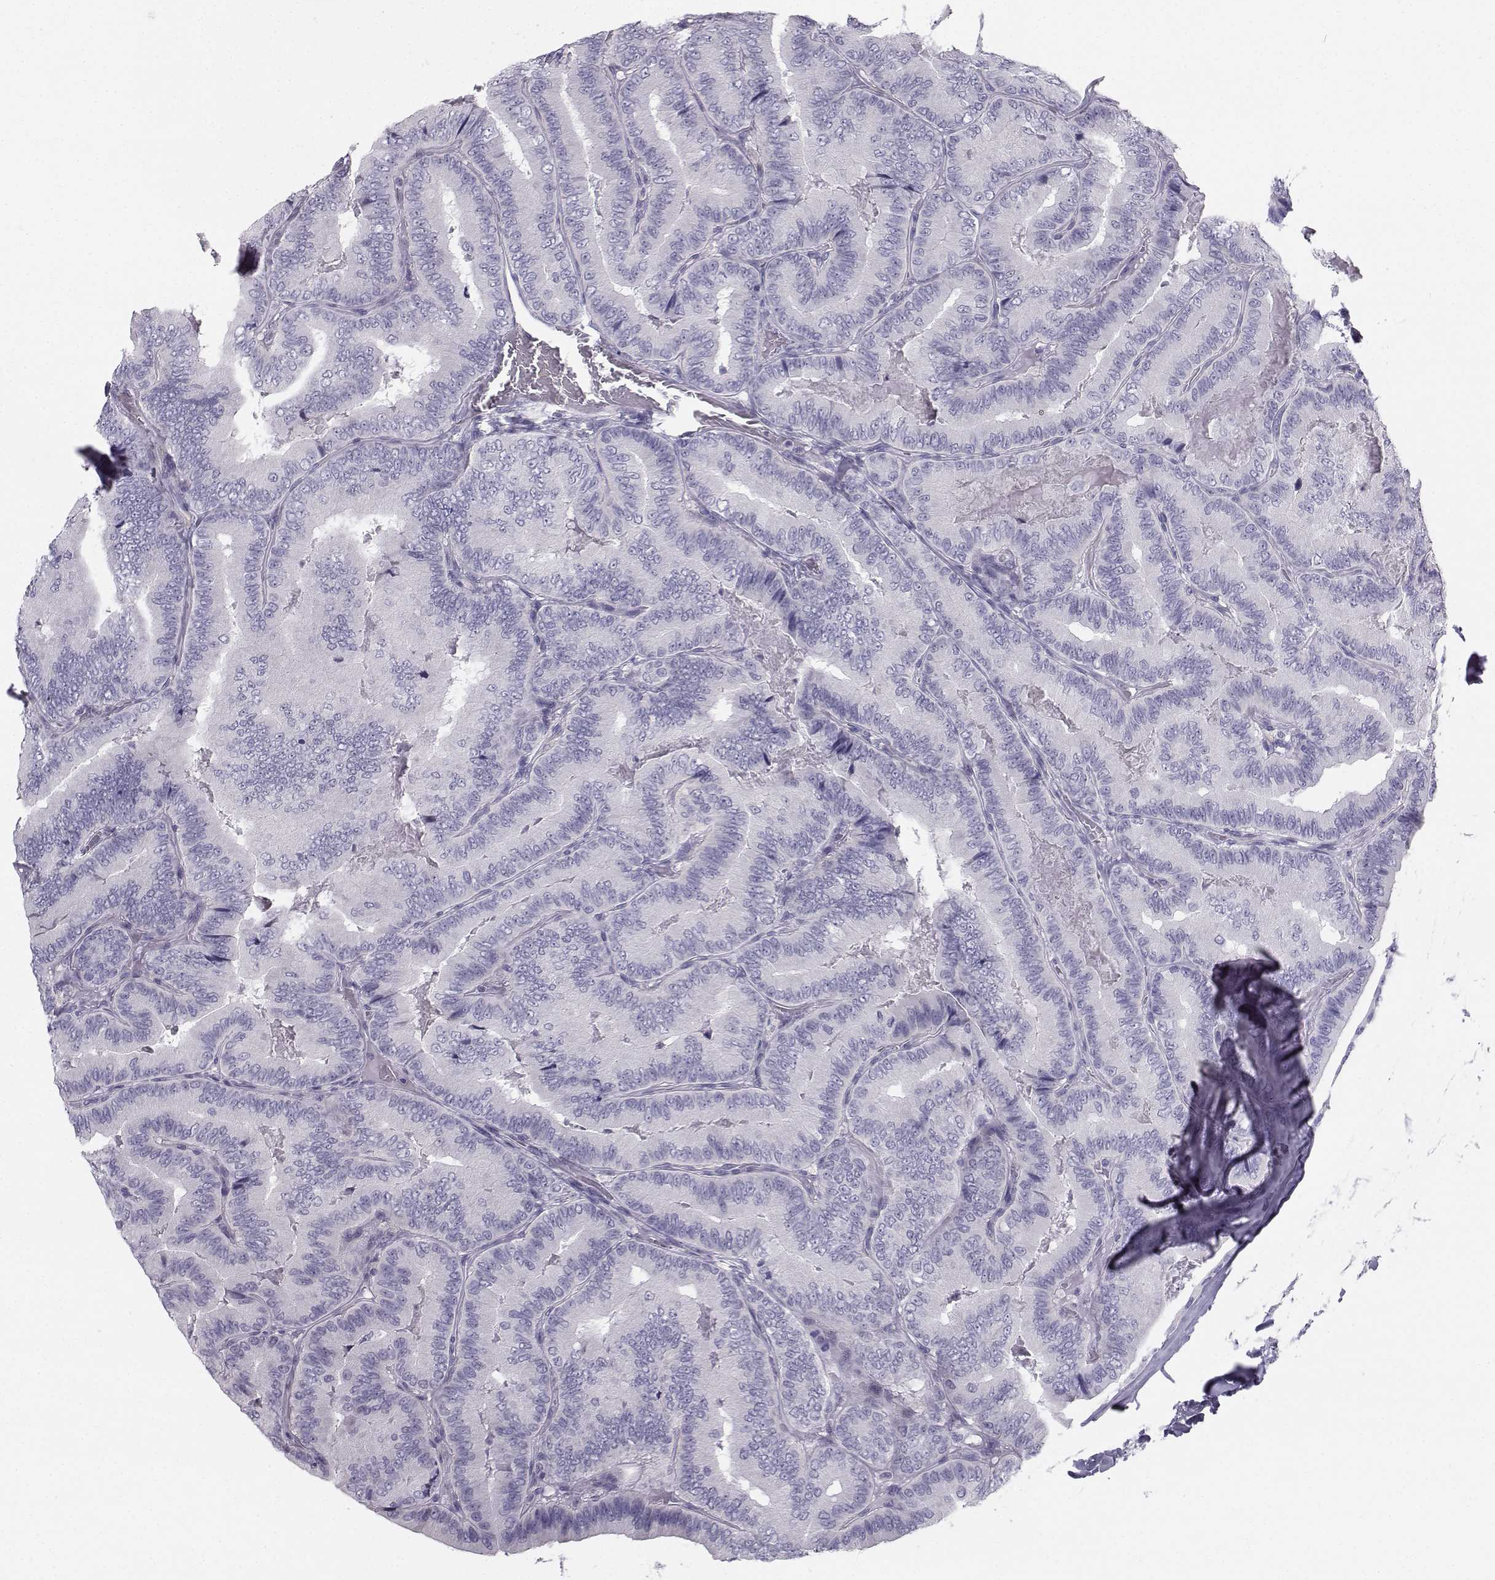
{"staining": {"intensity": "negative", "quantity": "none", "location": "none"}, "tissue": "thyroid cancer", "cell_type": "Tumor cells", "image_type": "cancer", "snomed": [{"axis": "morphology", "description": "Papillary adenocarcinoma, NOS"}, {"axis": "topography", "description": "Thyroid gland"}], "caption": "Human thyroid cancer (papillary adenocarcinoma) stained for a protein using immunohistochemistry exhibits no positivity in tumor cells.", "gene": "SYCE1", "patient": {"sex": "male", "age": 61}}